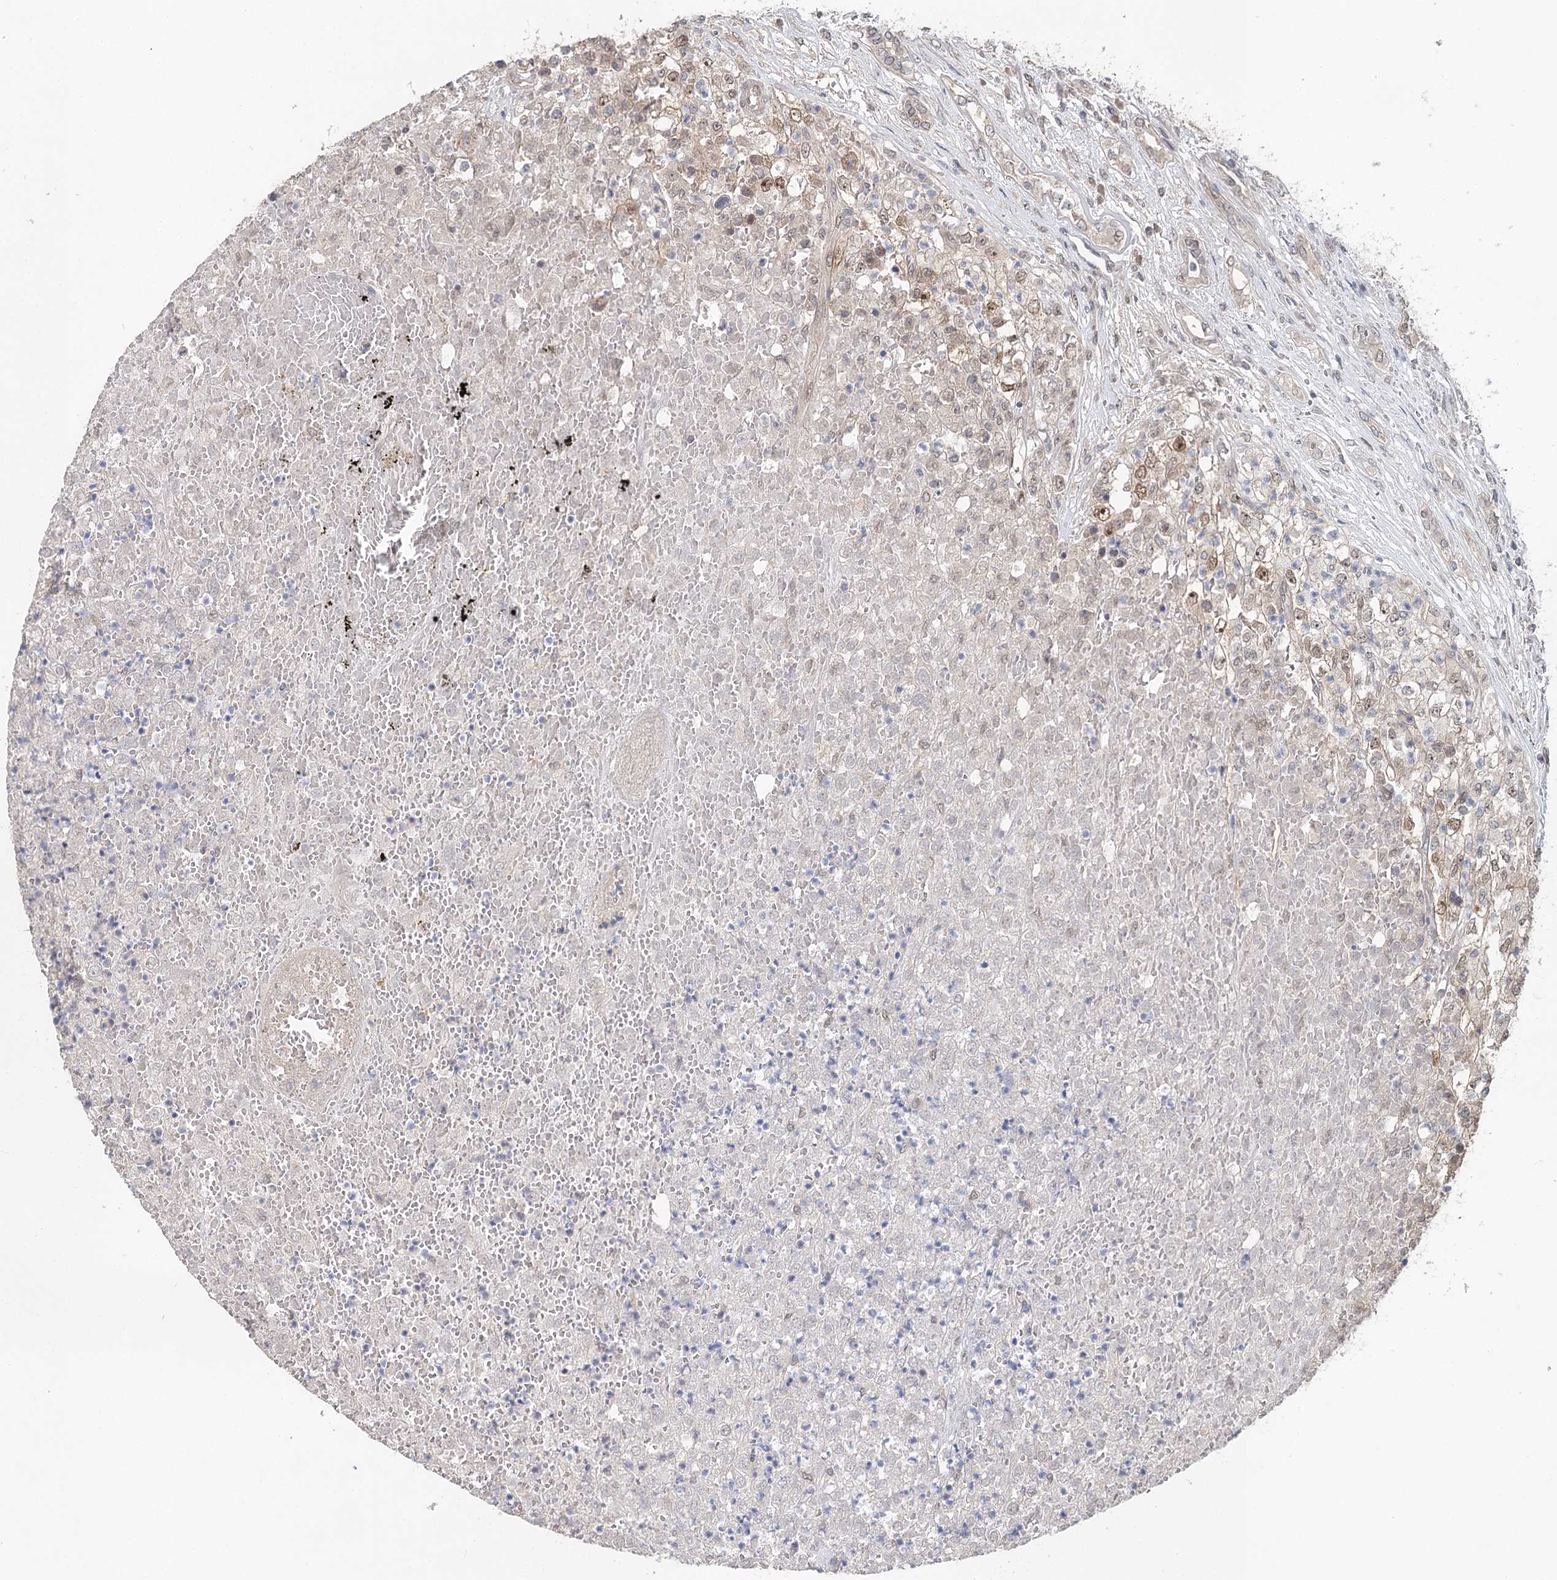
{"staining": {"intensity": "weak", "quantity": "<25%", "location": "nuclear"}, "tissue": "renal cancer", "cell_type": "Tumor cells", "image_type": "cancer", "snomed": [{"axis": "morphology", "description": "Adenocarcinoma, NOS"}, {"axis": "topography", "description": "Kidney"}], "caption": "A histopathology image of renal cancer (adenocarcinoma) stained for a protein displays no brown staining in tumor cells.", "gene": "NOPCHAP1", "patient": {"sex": "female", "age": 54}}